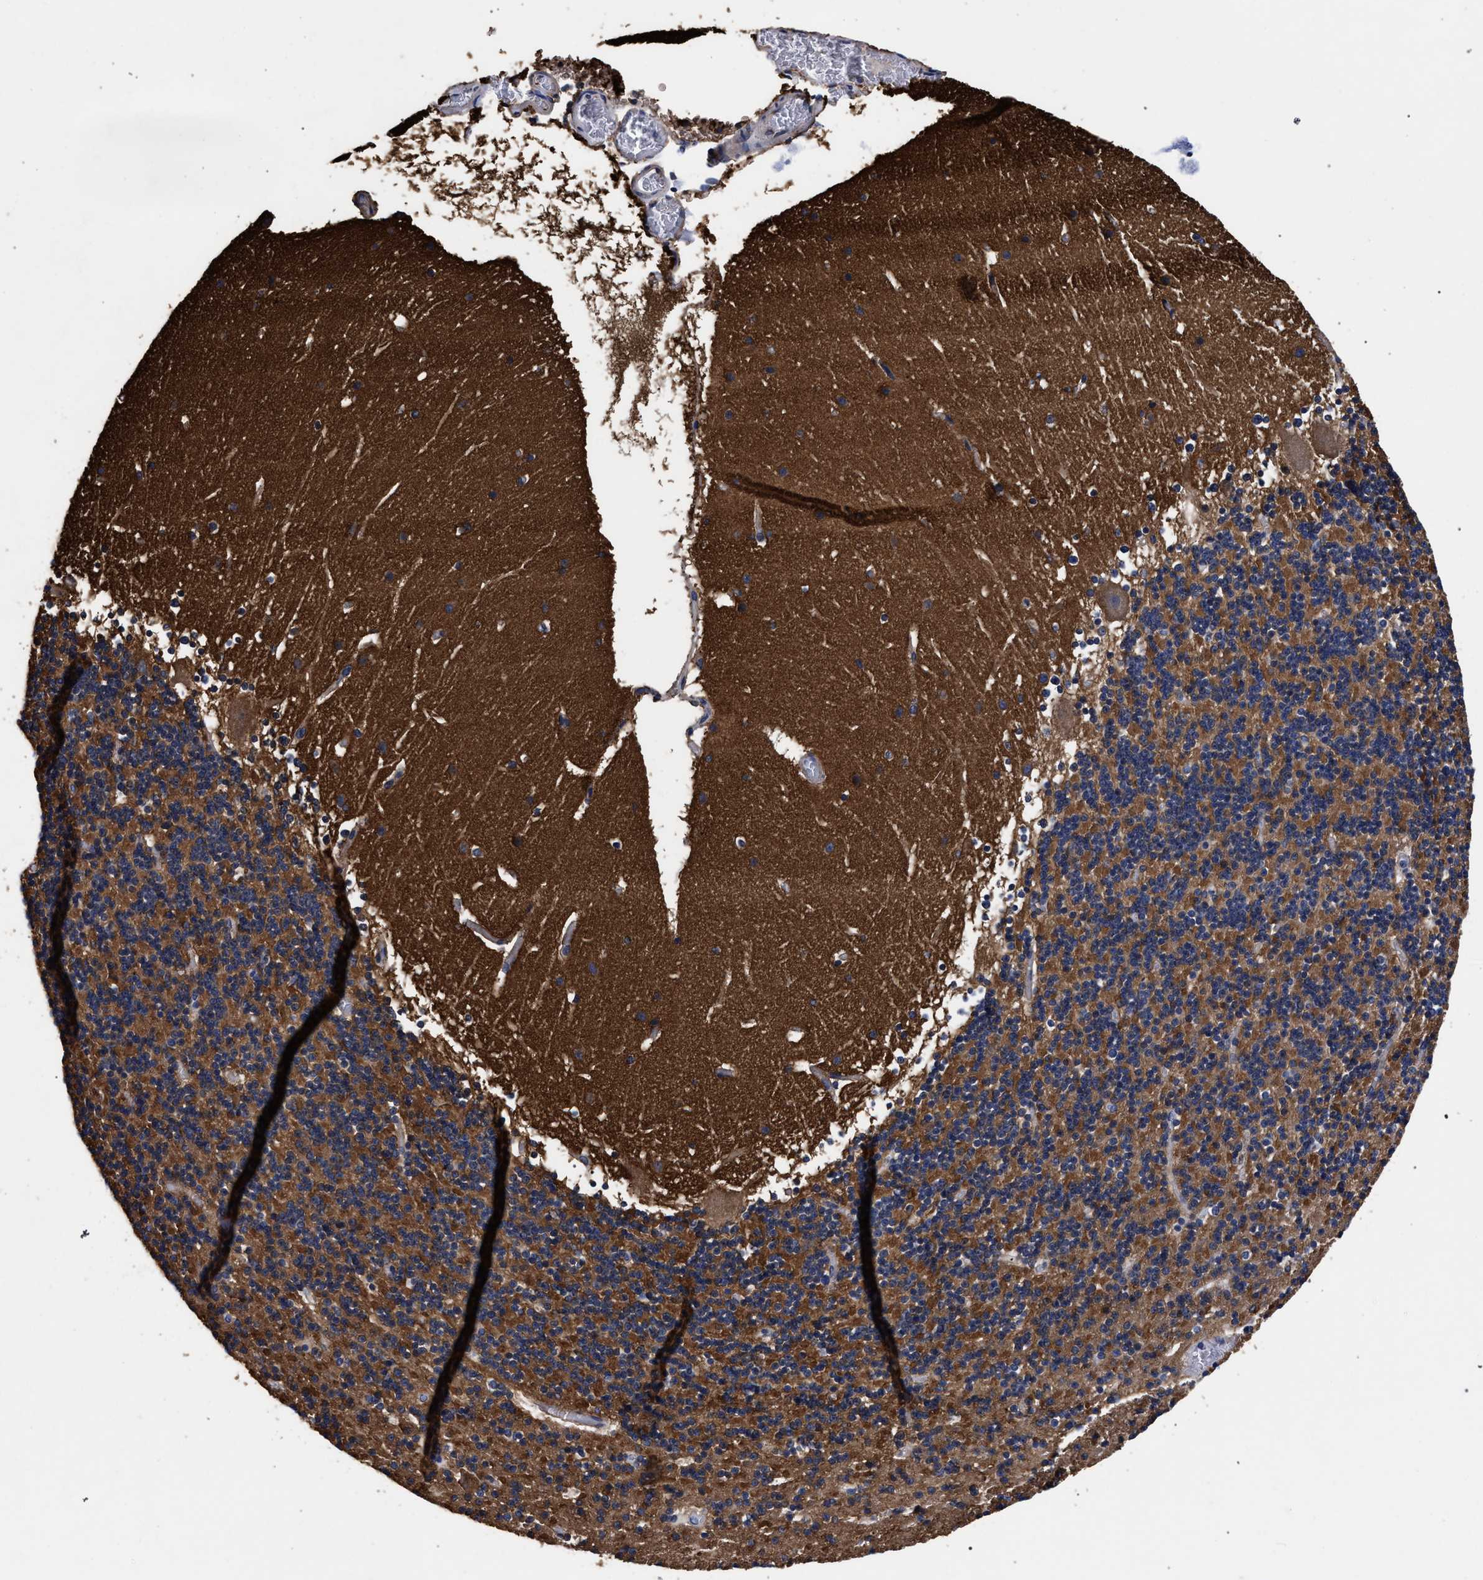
{"staining": {"intensity": "strong", "quantity": ">75%", "location": "cytoplasmic/membranous"}, "tissue": "cerebellum", "cell_type": "Cells in granular layer", "image_type": "normal", "snomed": [{"axis": "morphology", "description": "Normal tissue, NOS"}, {"axis": "topography", "description": "Cerebellum"}], "caption": "Protein analysis of benign cerebellum demonstrates strong cytoplasmic/membranous expression in about >75% of cells in granular layer.", "gene": "CFAP95", "patient": {"sex": "male", "age": 45}}